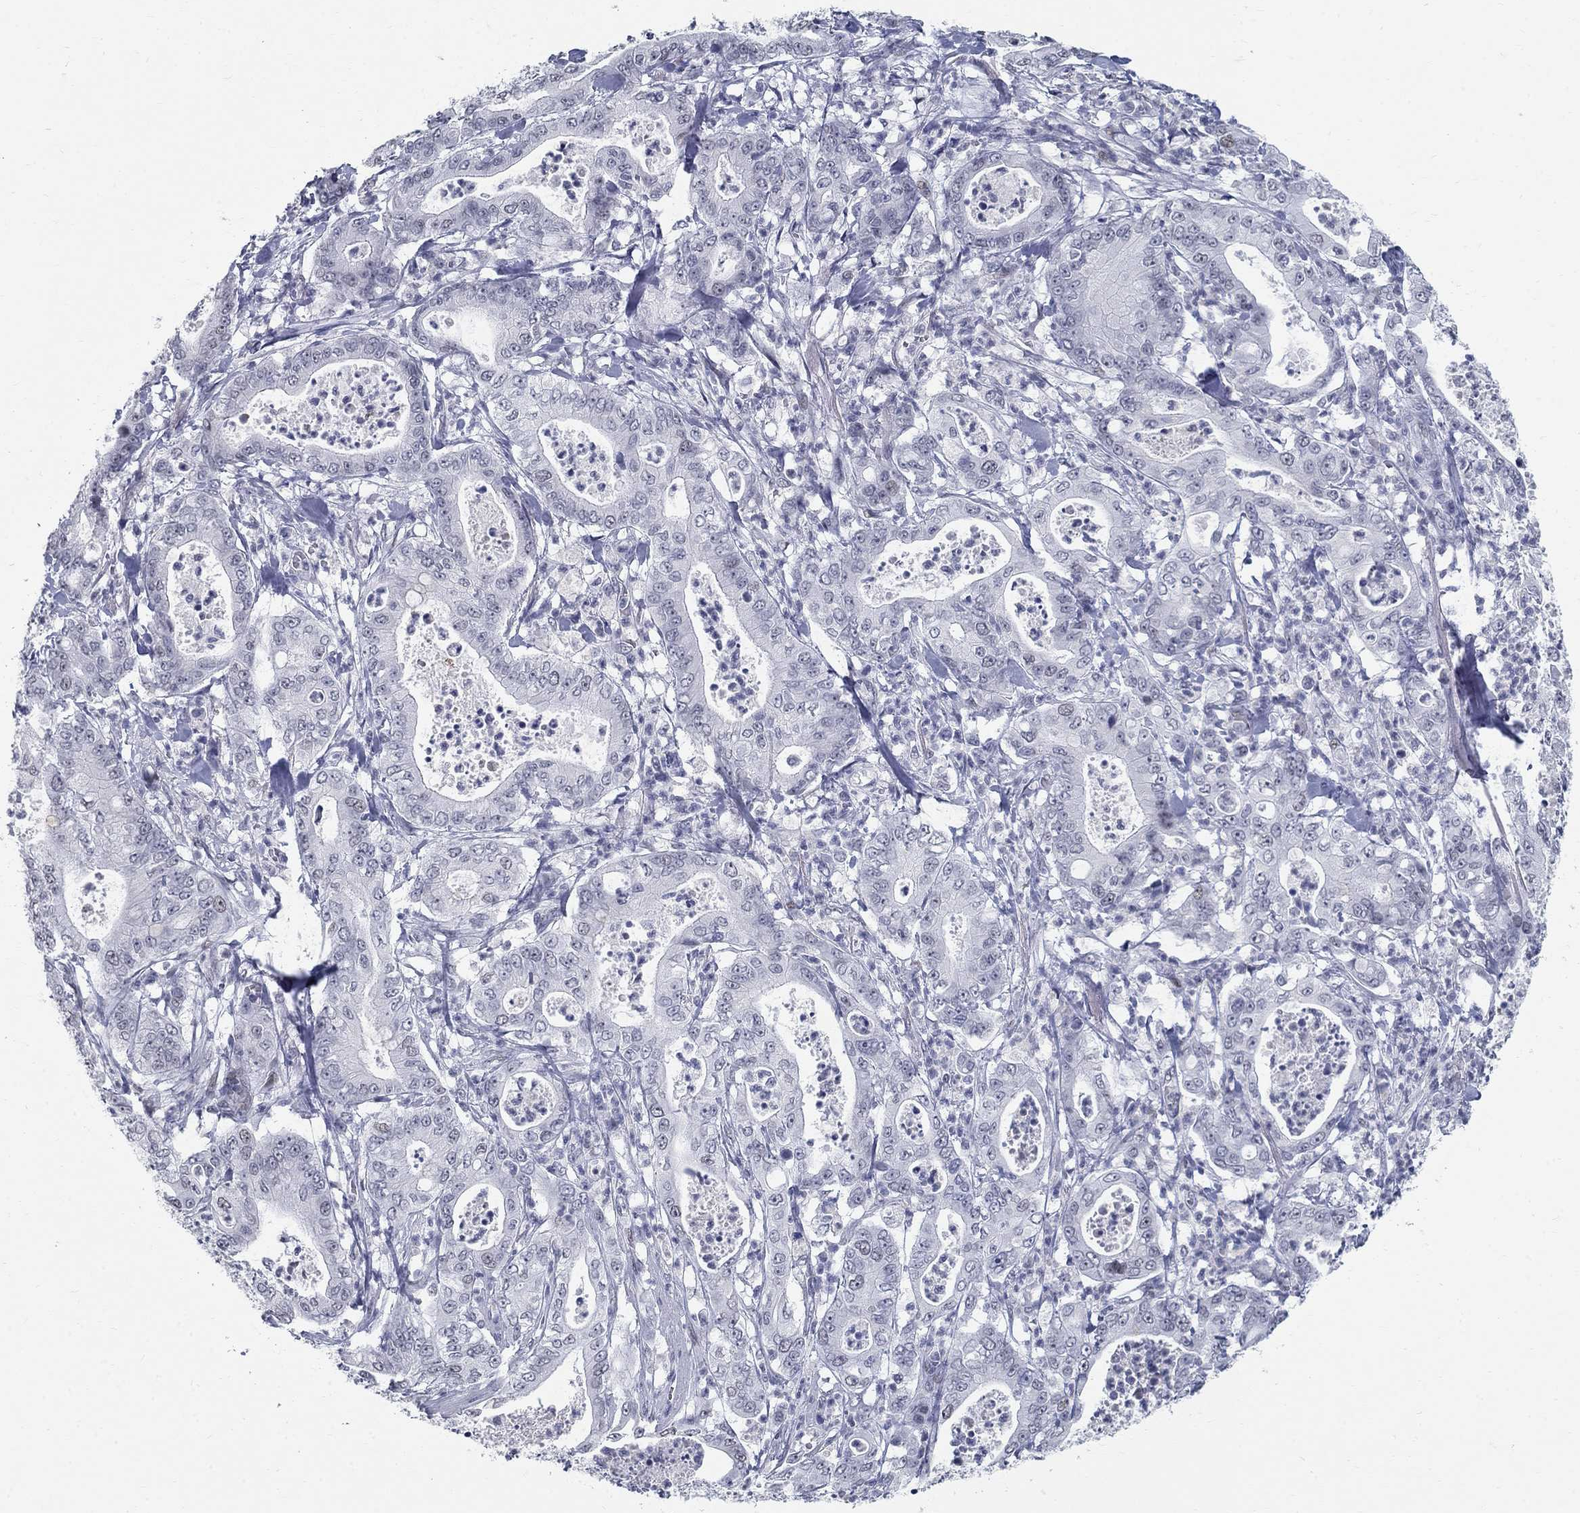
{"staining": {"intensity": "negative", "quantity": "none", "location": "none"}, "tissue": "pancreatic cancer", "cell_type": "Tumor cells", "image_type": "cancer", "snomed": [{"axis": "morphology", "description": "Adenocarcinoma, NOS"}, {"axis": "topography", "description": "Pancreas"}], "caption": "Micrograph shows no protein staining in tumor cells of pancreatic adenocarcinoma tissue. The staining was performed using DAB (3,3'-diaminobenzidine) to visualize the protein expression in brown, while the nuclei were stained in blue with hematoxylin (Magnification: 20x).", "gene": "BHLHE22", "patient": {"sex": "male", "age": 71}}